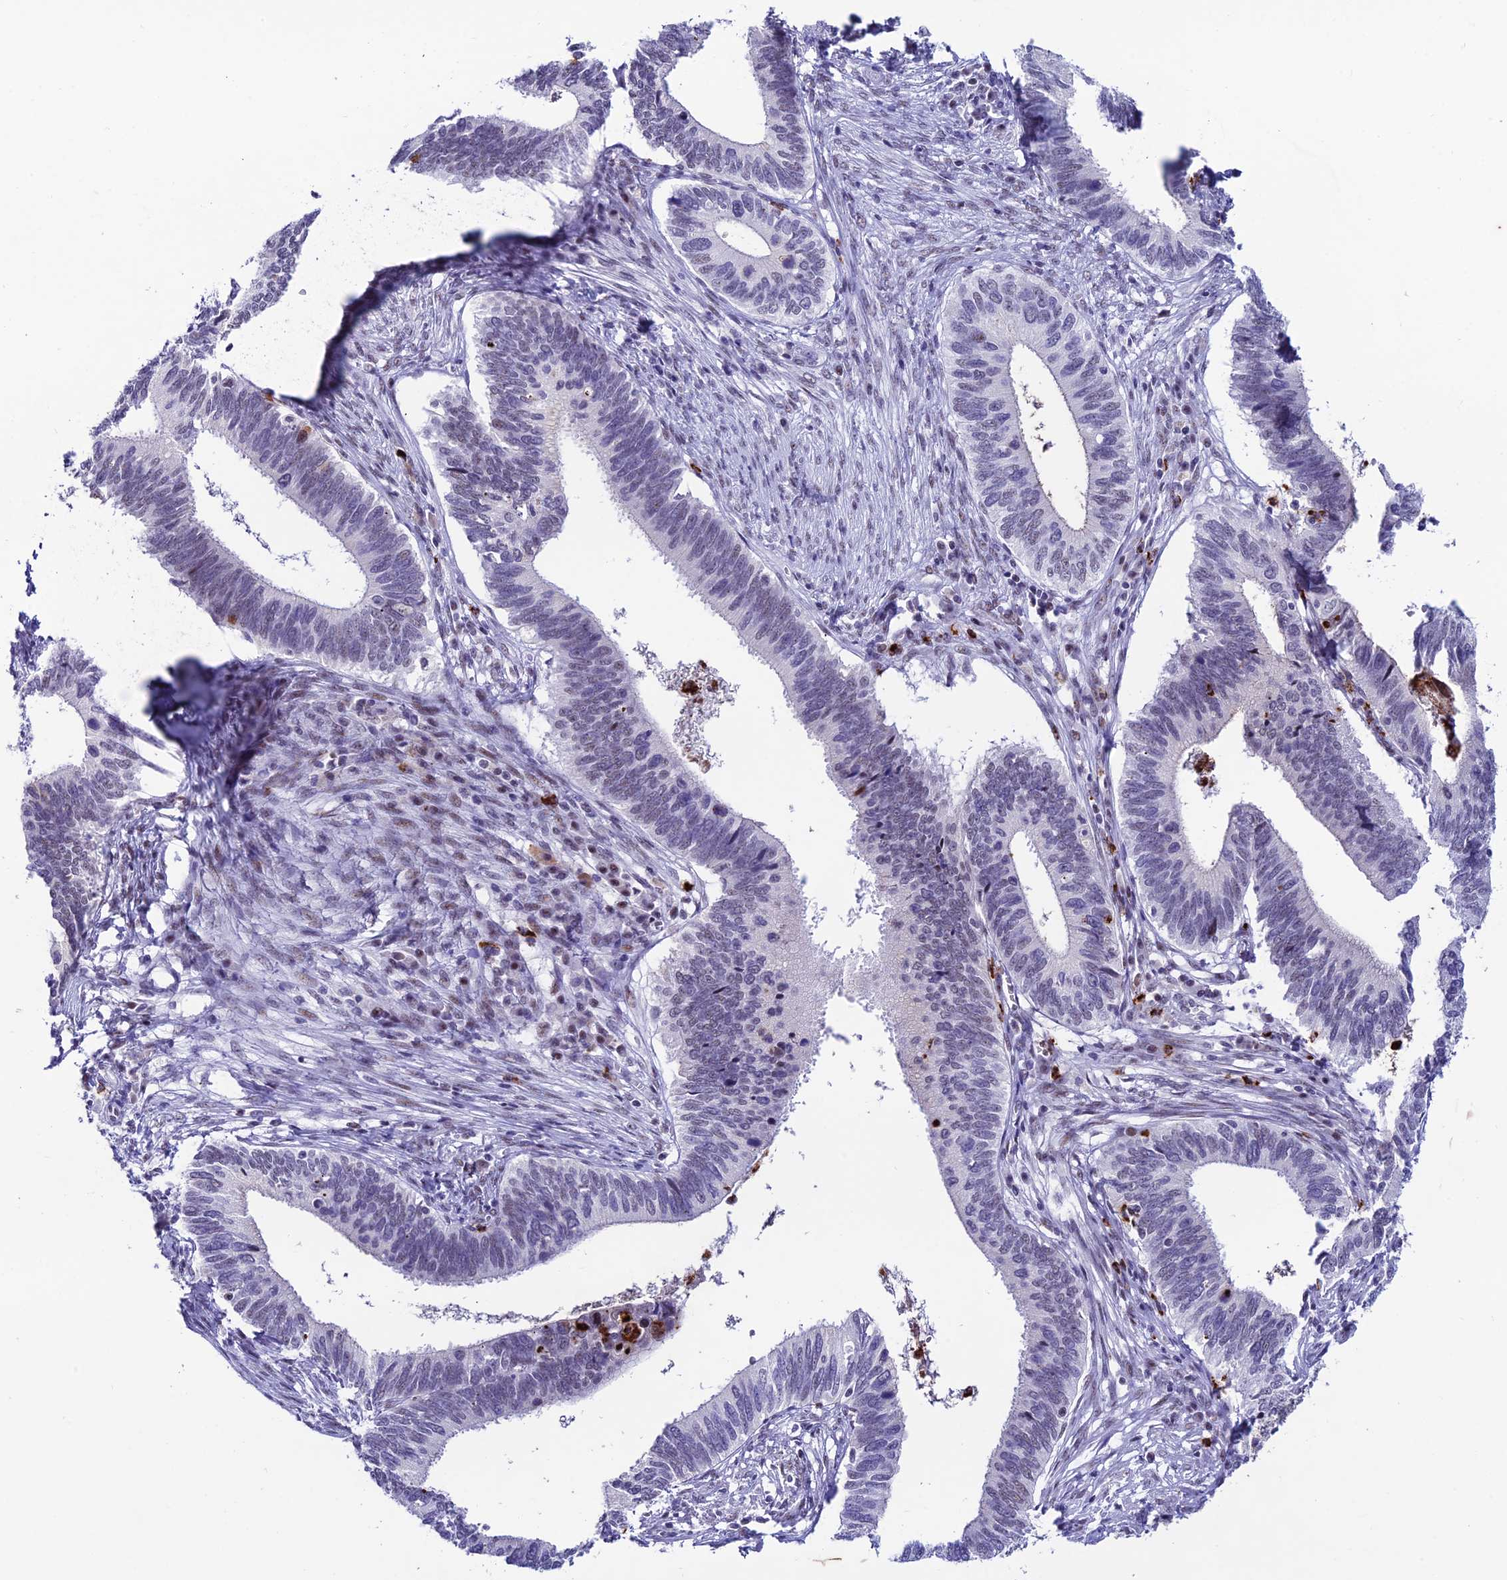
{"staining": {"intensity": "negative", "quantity": "none", "location": "none"}, "tissue": "cervical cancer", "cell_type": "Tumor cells", "image_type": "cancer", "snomed": [{"axis": "morphology", "description": "Adenocarcinoma, NOS"}, {"axis": "topography", "description": "Cervix"}], "caption": "This is an IHC photomicrograph of human adenocarcinoma (cervical). There is no staining in tumor cells.", "gene": "MFSD2B", "patient": {"sex": "female", "age": 42}}